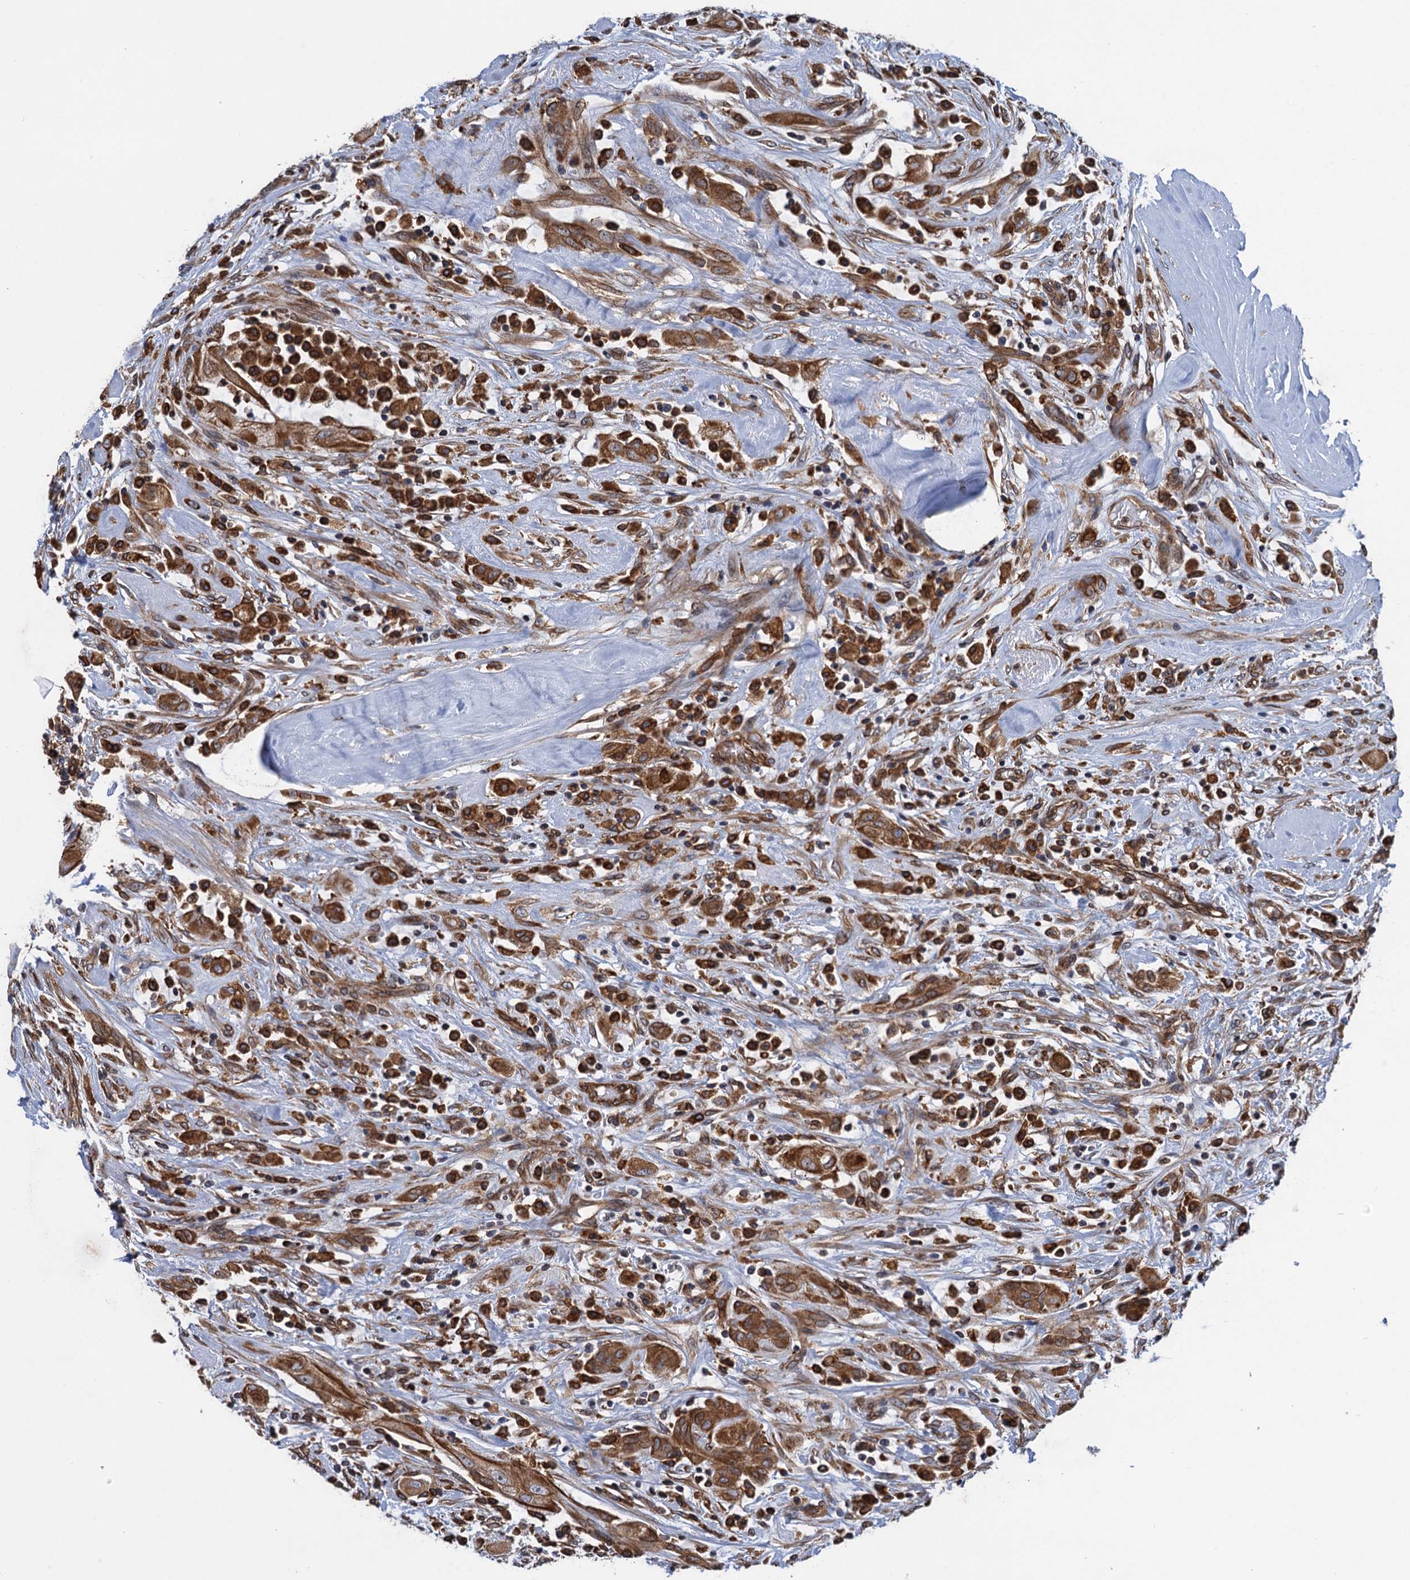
{"staining": {"intensity": "moderate", "quantity": ">75%", "location": "cytoplasmic/membranous"}, "tissue": "thyroid cancer", "cell_type": "Tumor cells", "image_type": "cancer", "snomed": [{"axis": "morphology", "description": "Papillary adenocarcinoma, NOS"}, {"axis": "topography", "description": "Thyroid gland"}], "caption": "Protein staining of papillary adenocarcinoma (thyroid) tissue shows moderate cytoplasmic/membranous staining in about >75% of tumor cells. (Stains: DAB (3,3'-diaminobenzidine) in brown, nuclei in blue, Microscopy: brightfield microscopy at high magnification).", "gene": "ARMC5", "patient": {"sex": "female", "age": 59}}